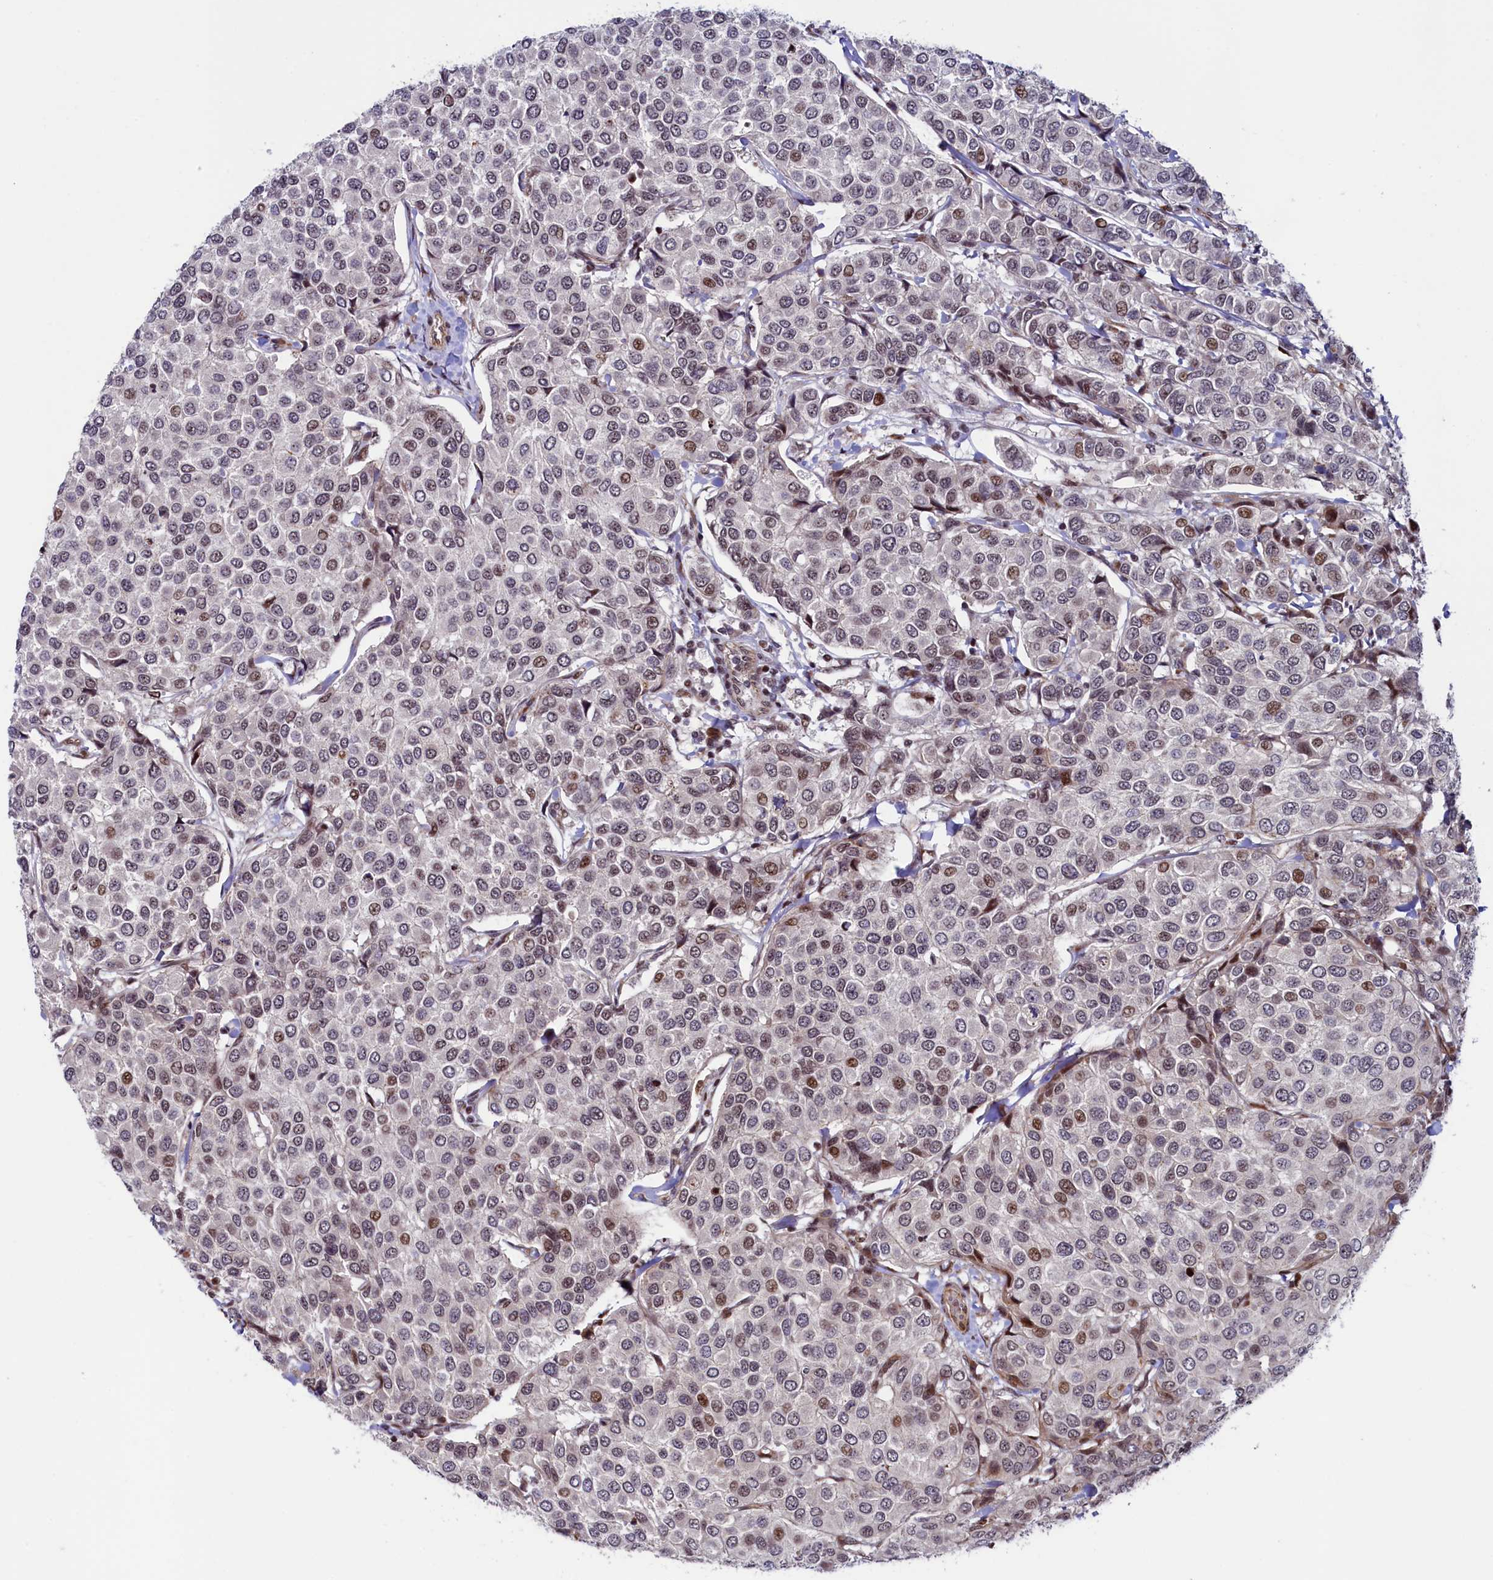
{"staining": {"intensity": "moderate", "quantity": "25%-75%", "location": "nuclear"}, "tissue": "breast cancer", "cell_type": "Tumor cells", "image_type": "cancer", "snomed": [{"axis": "morphology", "description": "Duct carcinoma"}, {"axis": "topography", "description": "Breast"}], "caption": "Immunohistochemistry of breast intraductal carcinoma reveals medium levels of moderate nuclear staining in about 25%-75% of tumor cells. (Brightfield microscopy of DAB IHC at high magnification).", "gene": "LEO1", "patient": {"sex": "female", "age": 55}}